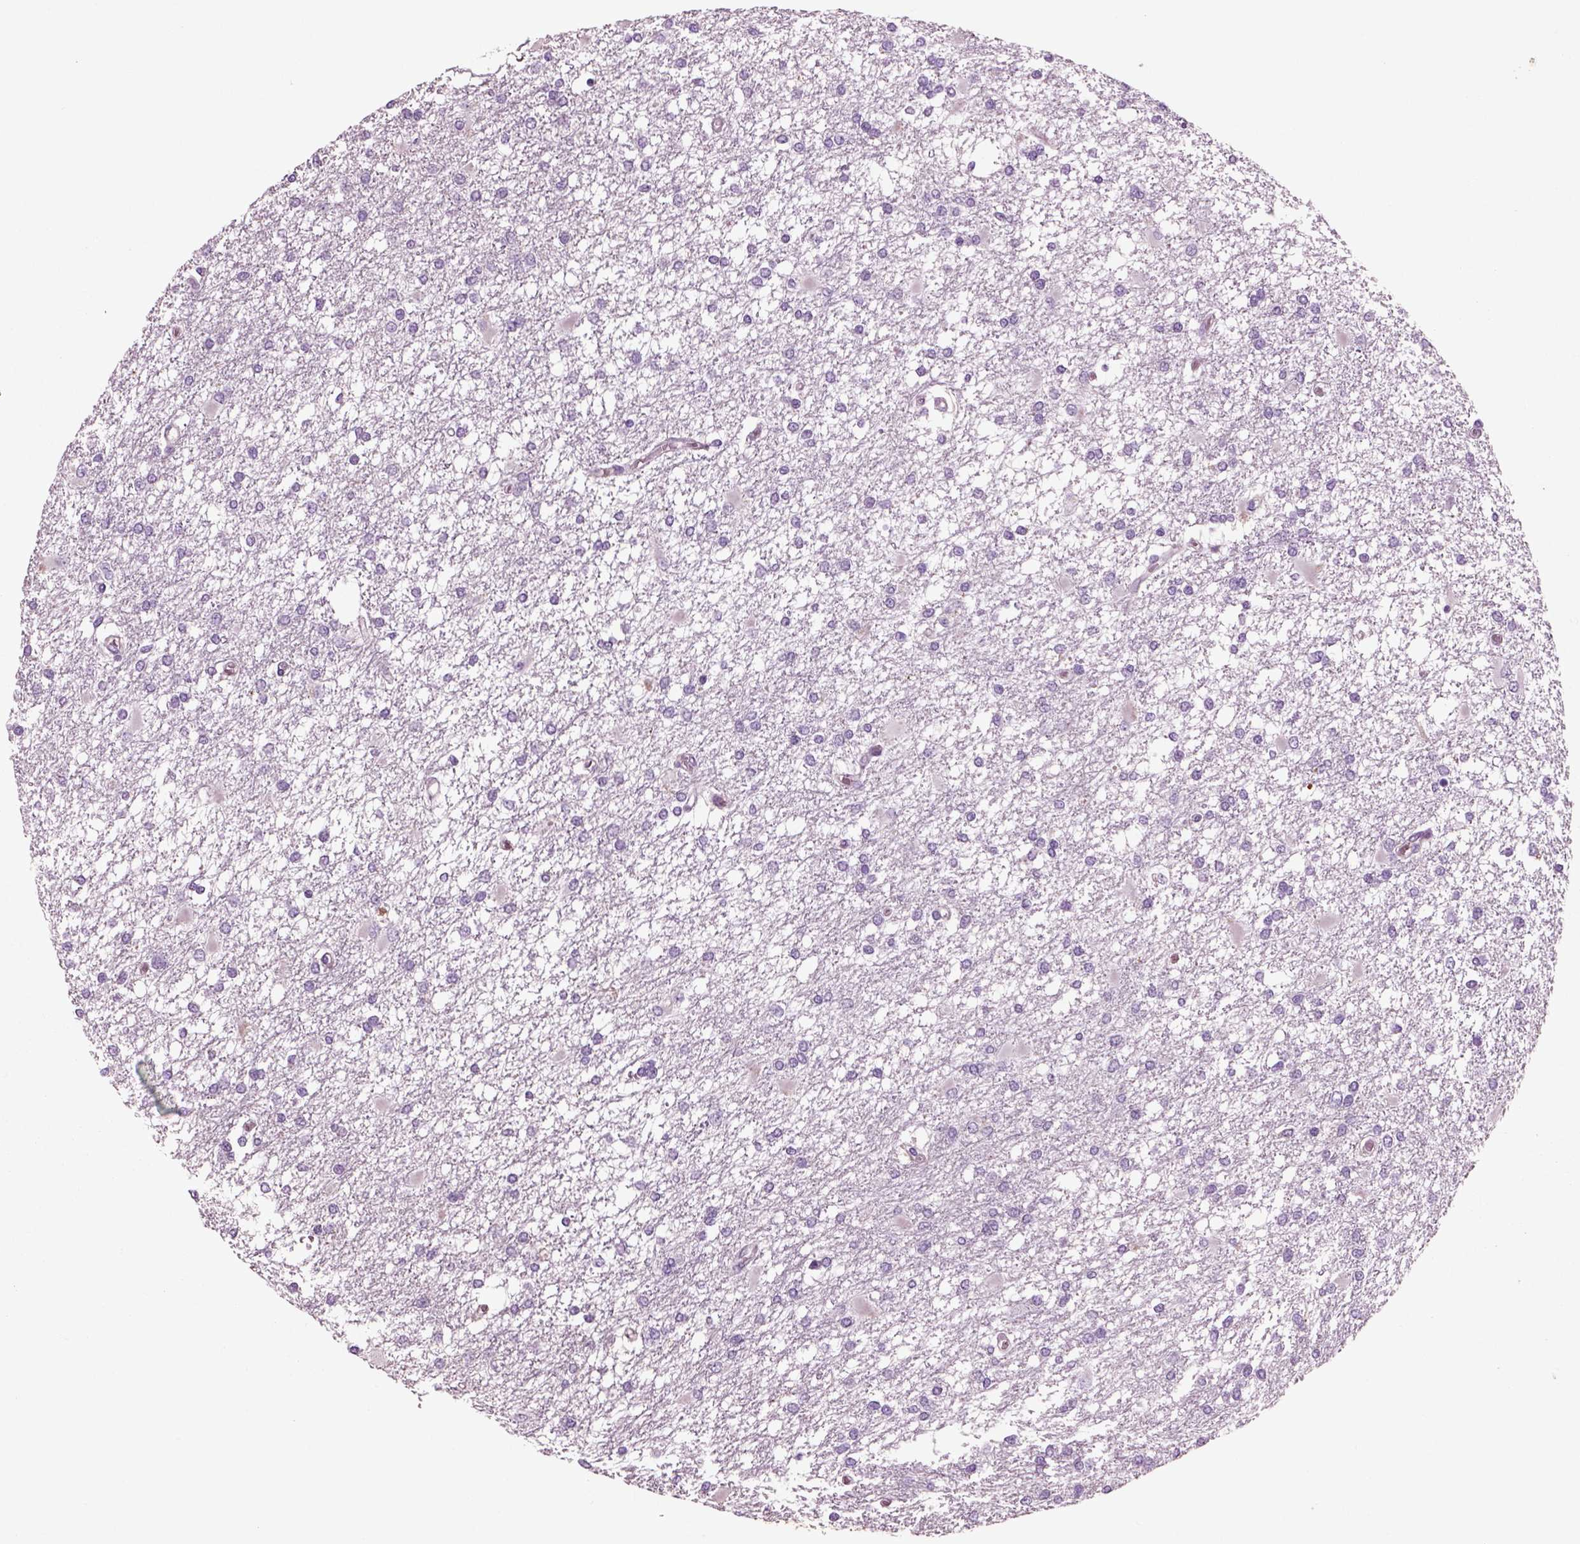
{"staining": {"intensity": "negative", "quantity": "none", "location": "none"}, "tissue": "glioma", "cell_type": "Tumor cells", "image_type": "cancer", "snomed": [{"axis": "morphology", "description": "Glioma, malignant, High grade"}, {"axis": "topography", "description": "Cerebral cortex"}], "caption": "Protein analysis of glioma exhibits no significant positivity in tumor cells. Nuclei are stained in blue.", "gene": "CHGB", "patient": {"sex": "male", "age": 79}}